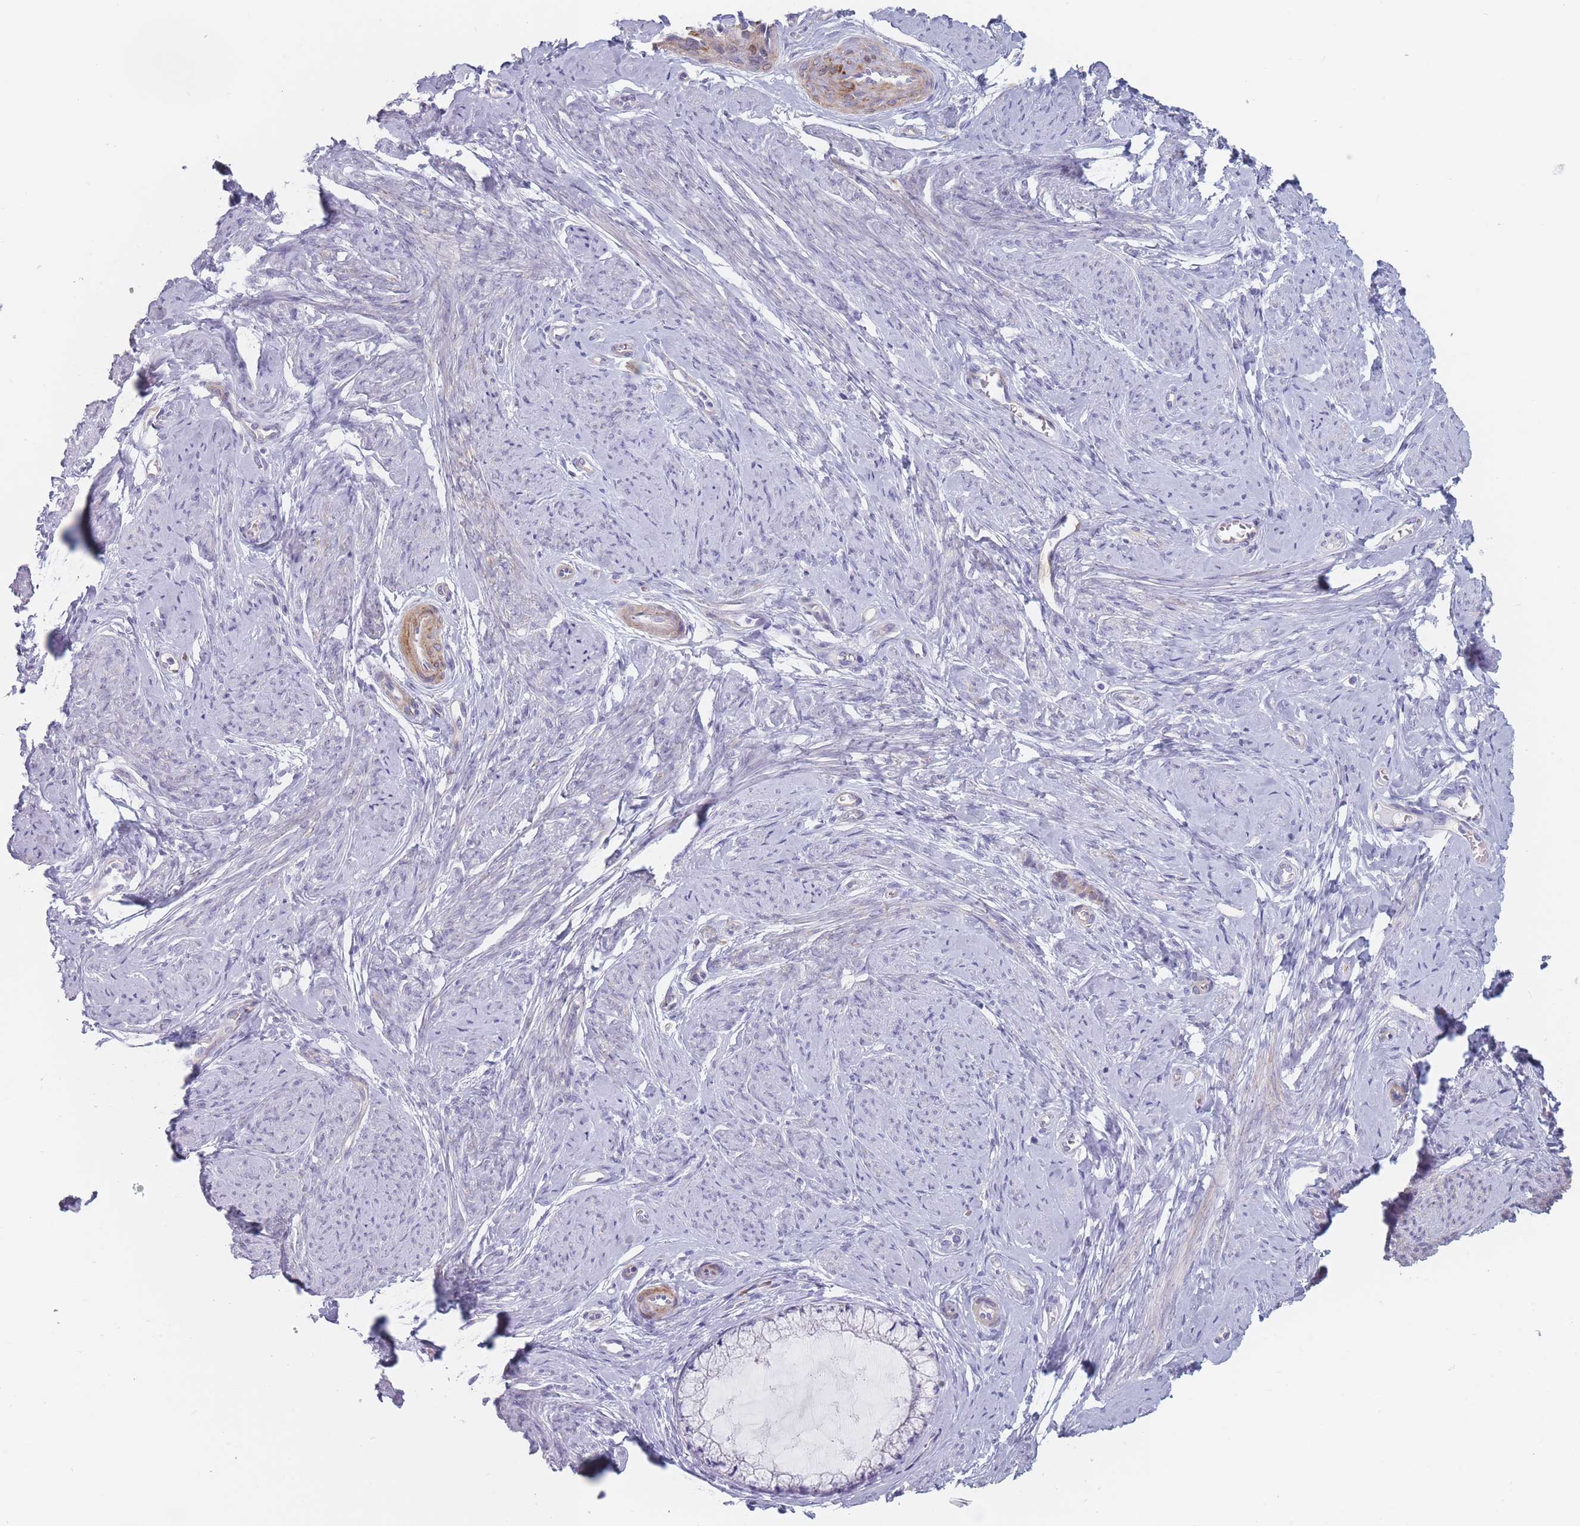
{"staining": {"intensity": "weak", "quantity": "<25%", "location": "cytoplasmic/membranous"}, "tissue": "cervix", "cell_type": "Glandular cells", "image_type": "normal", "snomed": [{"axis": "morphology", "description": "Normal tissue, NOS"}, {"axis": "topography", "description": "Cervix"}], "caption": "Immunohistochemical staining of benign cervix exhibits no significant positivity in glandular cells.", "gene": "ERBIN", "patient": {"sex": "female", "age": 42}}